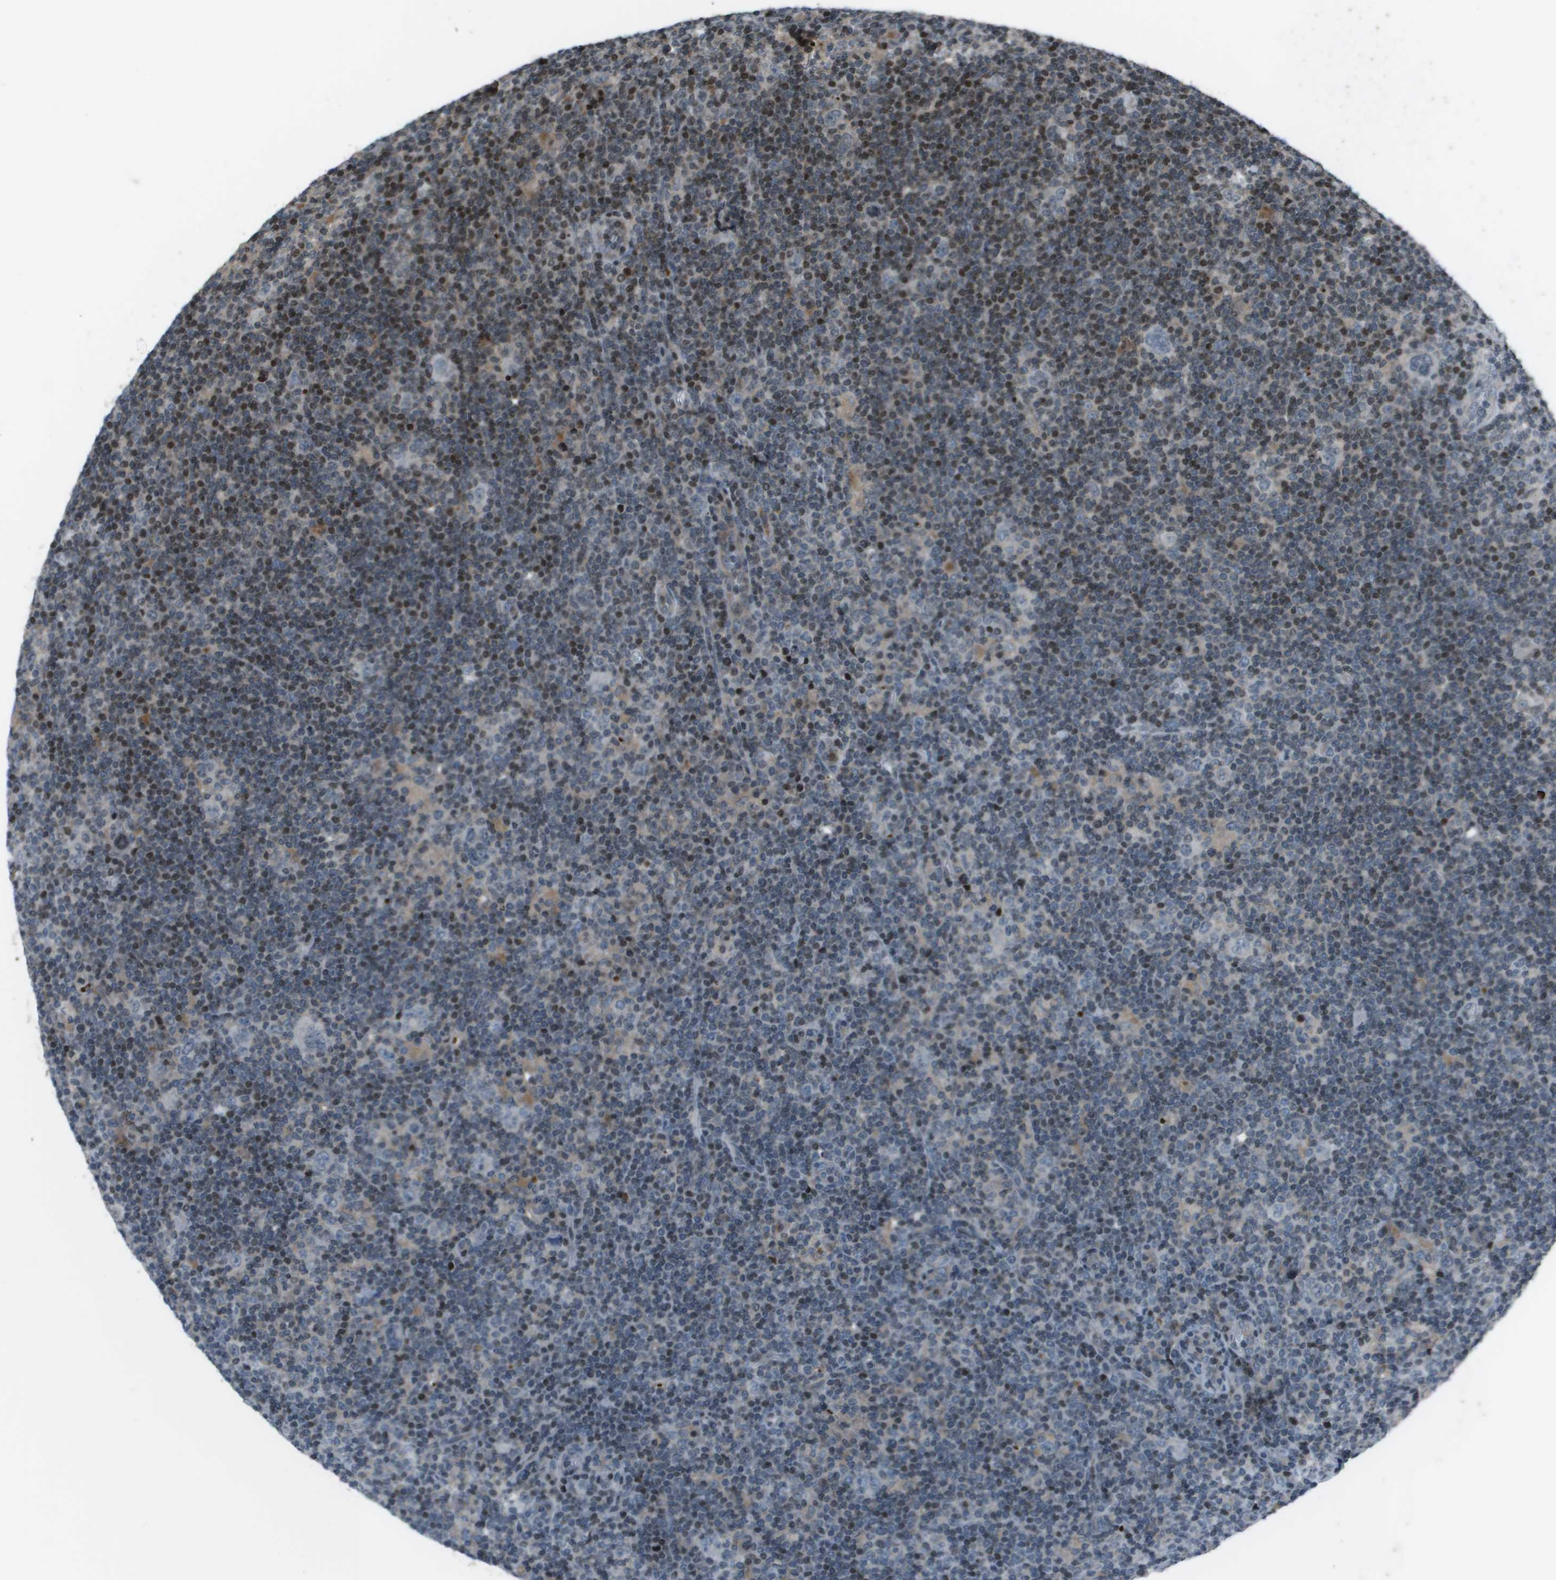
{"staining": {"intensity": "negative", "quantity": "none", "location": "none"}, "tissue": "lymphoma", "cell_type": "Tumor cells", "image_type": "cancer", "snomed": [{"axis": "morphology", "description": "Hodgkin's disease, NOS"}, {"axis": "topography", "description": "Lymph node"}], "caption": "An image of Hodgkin's disease stained for a protein demonstrates no brown staining in tumor cells.", "gene": "CXCL12", "patient": {"sex": "female", "age": 57}}